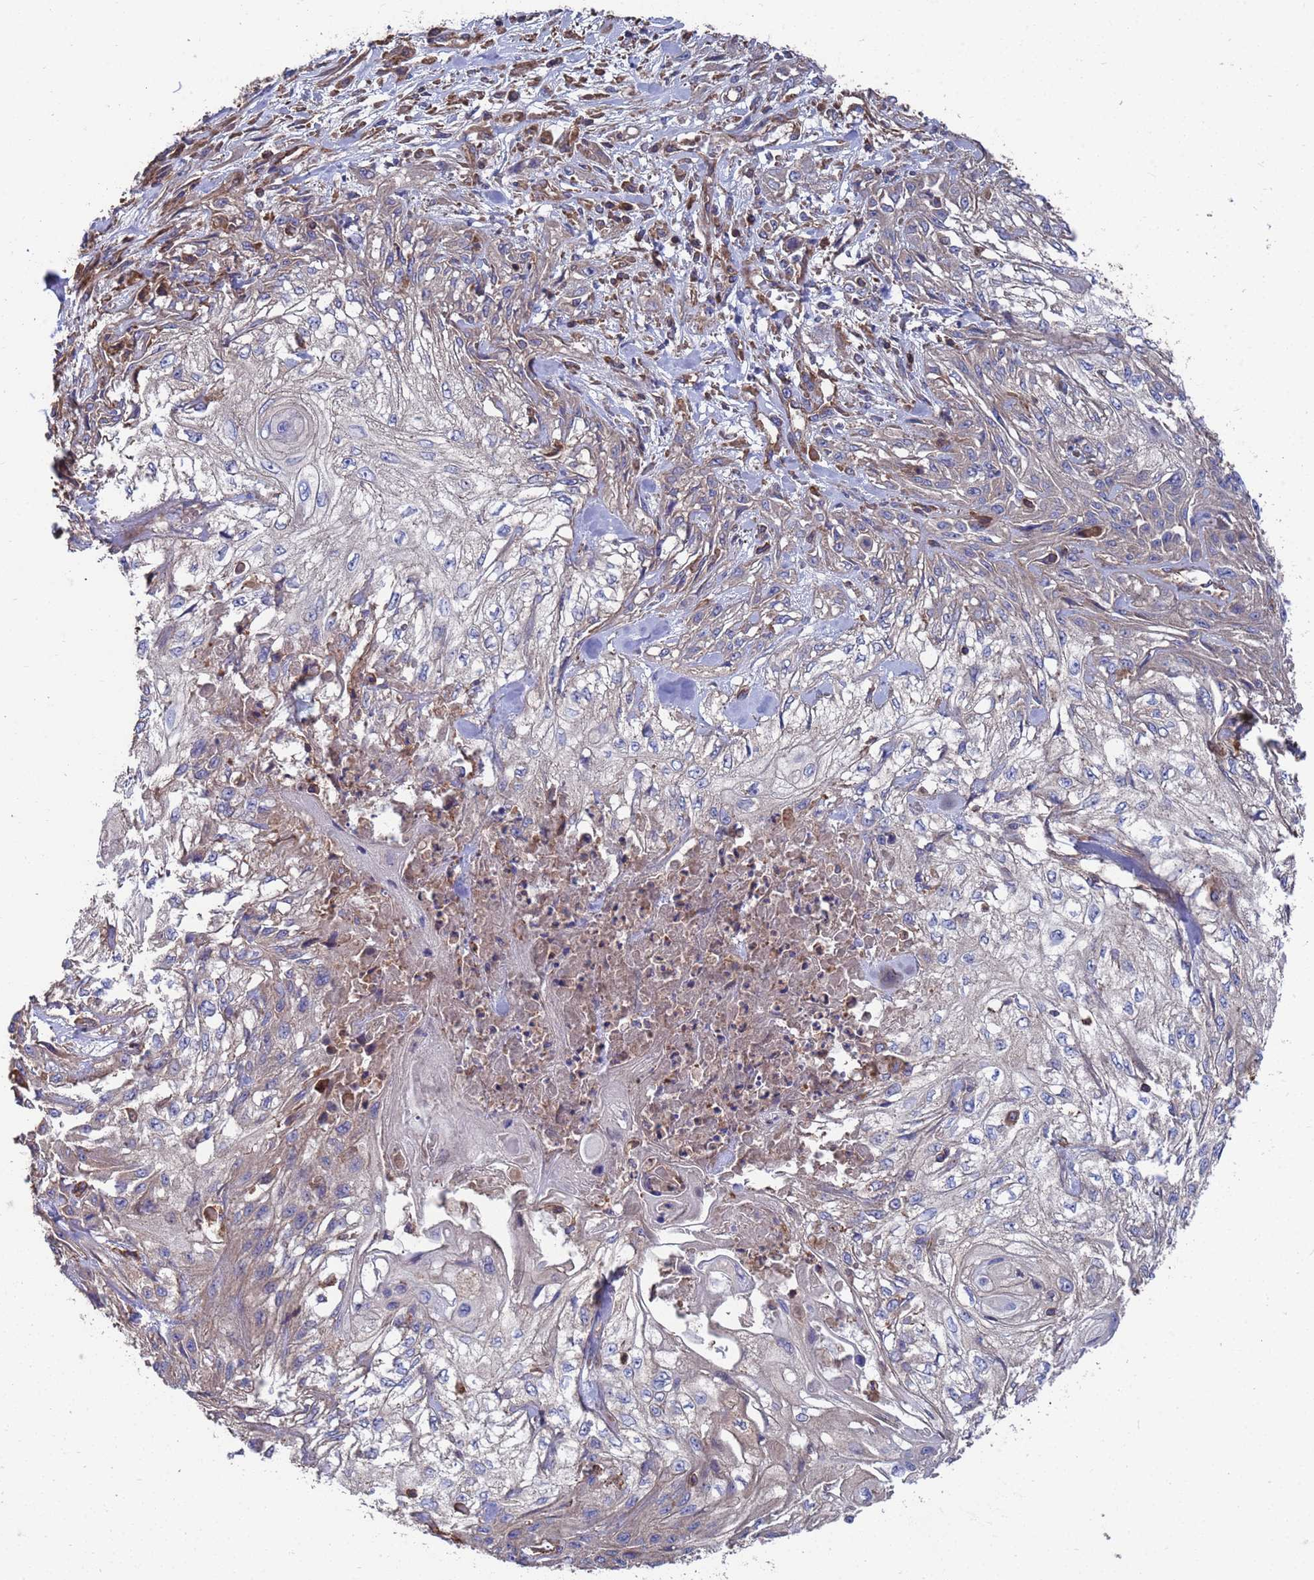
{"staining": {"intensity": "weak", "quantity": "<25%", "location": "cytoplasmic/membranous"}, "tissue": "skin cancer", "cell_type": "Tumor cells", "image_type": "cancer", "snomed": [{"axis": "morphology", "description": "Squamous cell carcinoma, NOS"}, {"axis": "morphology", "description": "Squamous cell carcinoma, metastatic, NOS"}, {"axis": "topography", "description": "Skin"}, {"axis": "topography", "description": "Lymph node"}], "caption": "Tumor cells show no significant protein expression in skin squamous cell carcinoma. Nuclei are stained in blue.", "gene": "PYCR1", "patient": {"sex": "male", "age": 75}}